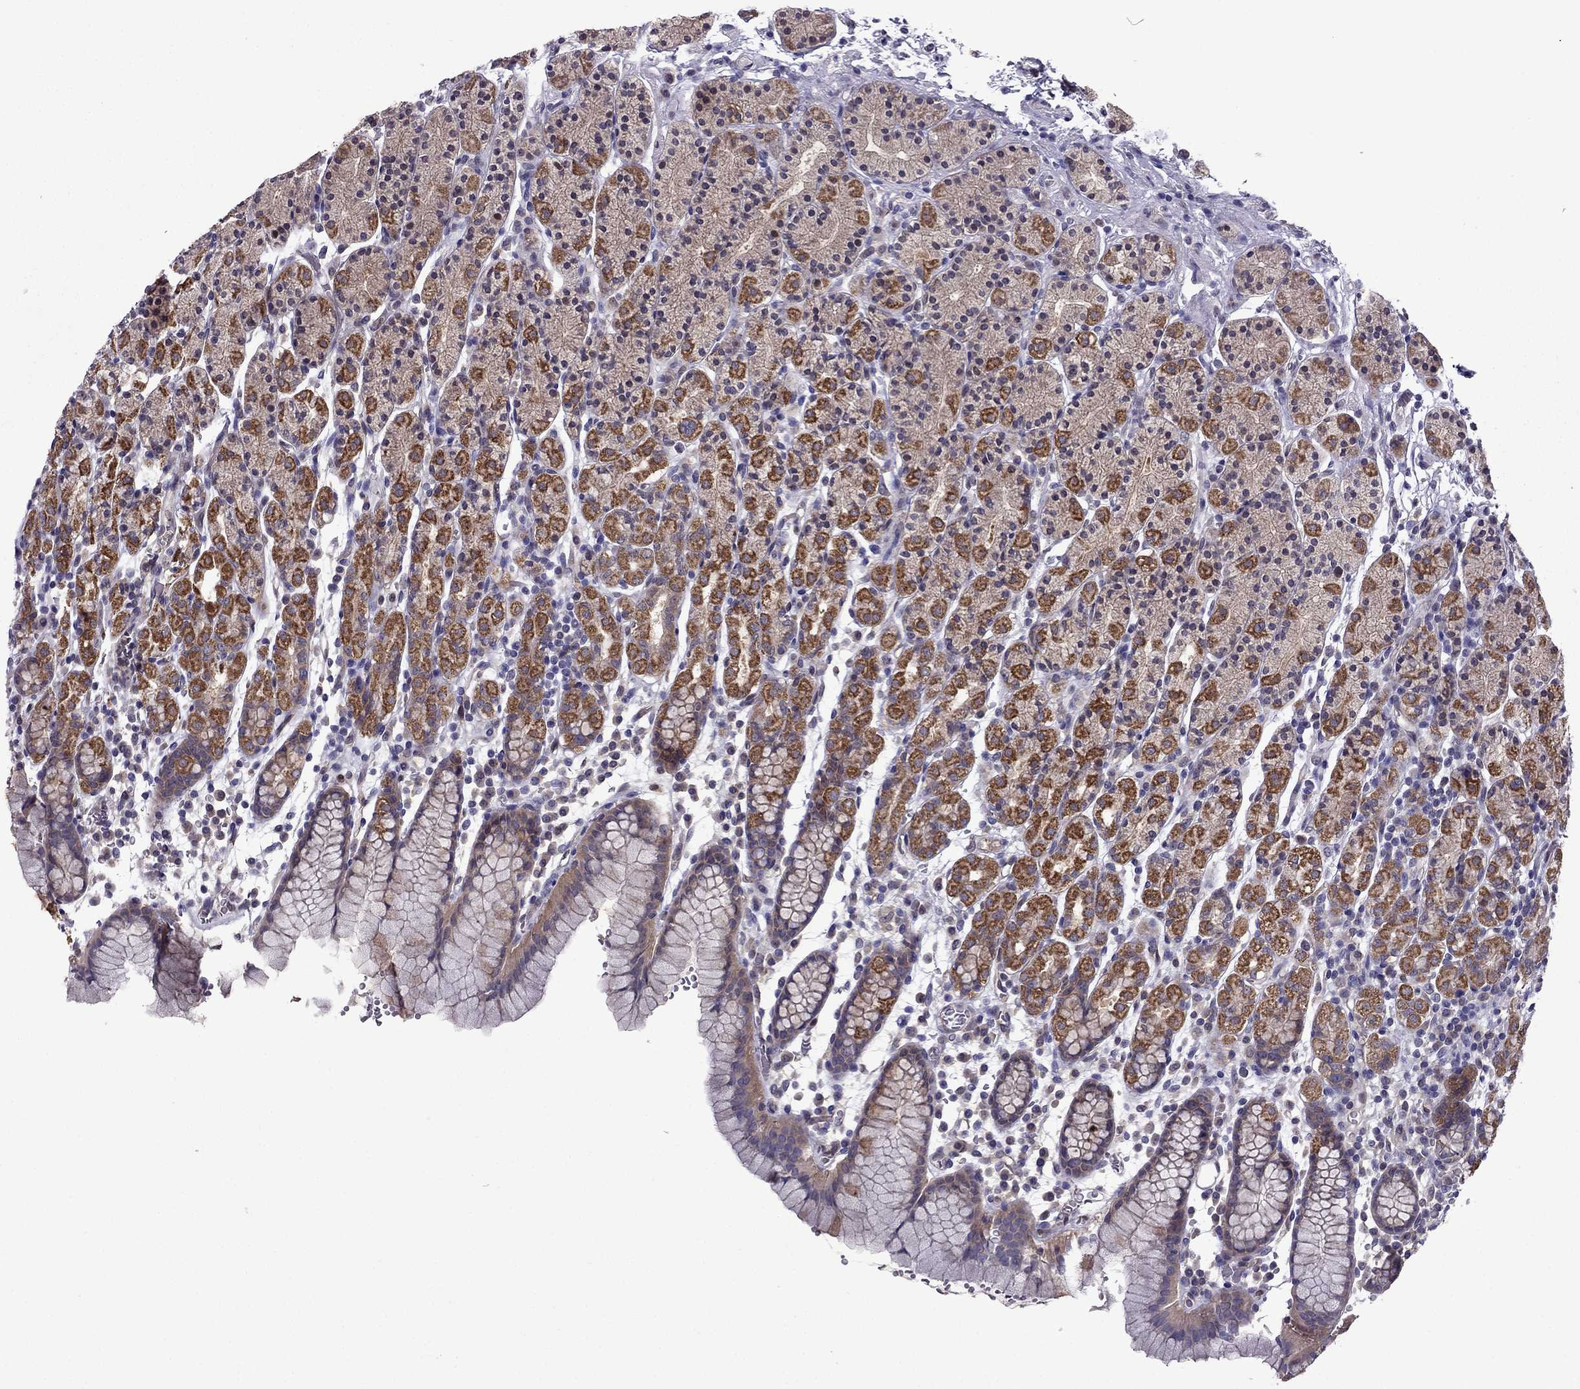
{"staining": {"intensity": "strong", "quantity": "25%-75%", "location": "cytoplasmic/membranous"}, "tissue": "stomach", "cell_type": "Glandular cells", "image_type": "normal", "snomed": [{"axis": "morphology", "description": "Normal tissue, NOS"}, {"axis": "topography", "description": "Stomach, upper"}, {"axis": "topography", "description": "Stomach"}], "caption": "A histopathology image showing strong cytoplasmic/membranous positivity in about 25%-75% of glandular cells in benign stomach, as visualized by brown immunohistochemical staining.", "gene": "CDK5", "patient": {"sex": "male", "age": 62}}